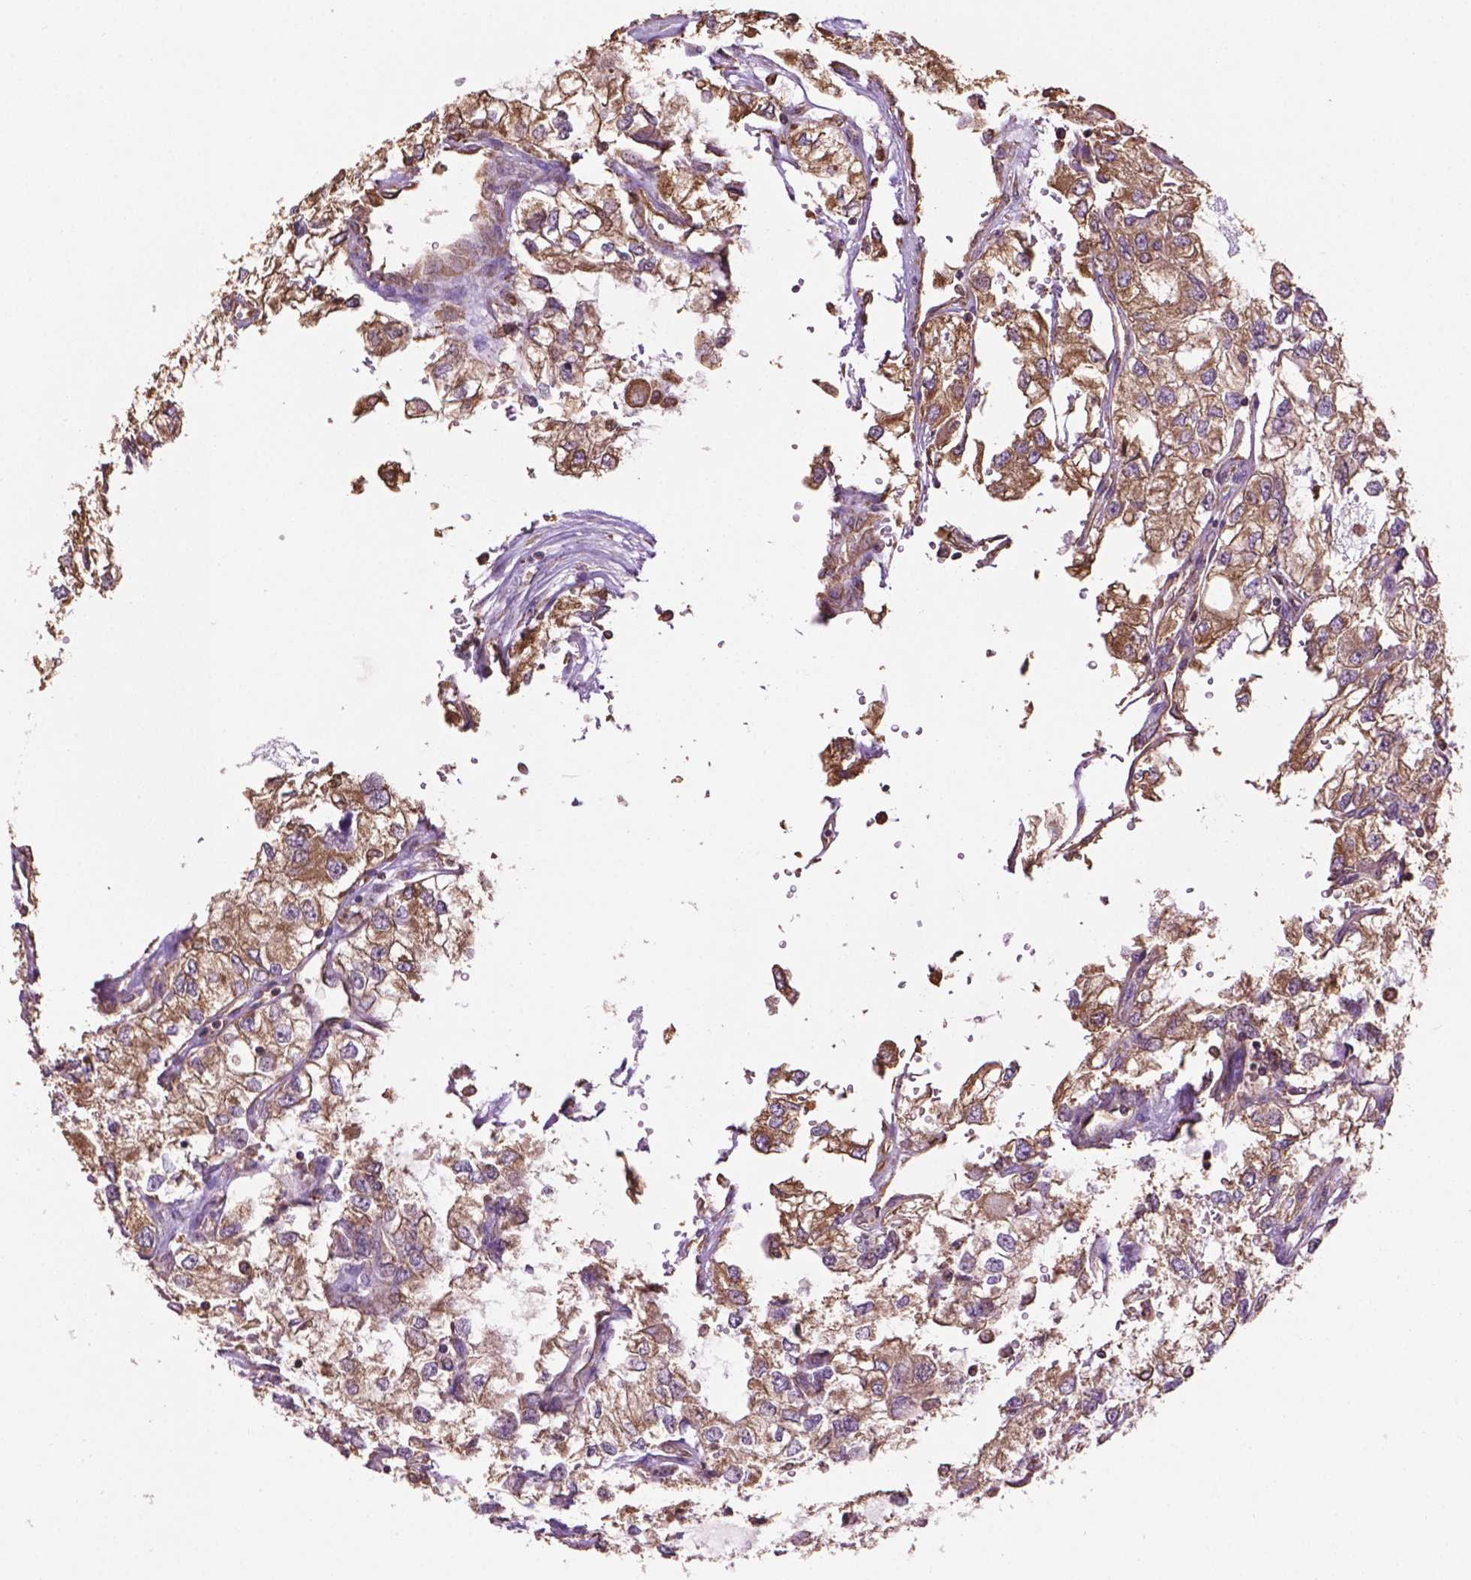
{"staining": {"intensity": "moderate", "quantity": ">75%", "location": "cytoplasmic/membranous"}, "tissue": "renal cancer", "cell_type": "Tumor cells", "image_type": "cancer", "snomed": [{"axis": "morphology", "description": "Adenocarcinoma, NOS"}, {"axis": "topography", "description": "Kidney"}], "caption": "A micrograph of human renal cancer (adenocarcinoma) stained for a protein shows moderate cytoplasmic/membranous brown staining in tumor cells. (DAB IHC, brown staining for protein, blue staining for nuclei).", "gene": "PPP2R5E", "patient": {"sex": "female", "age": 59}}